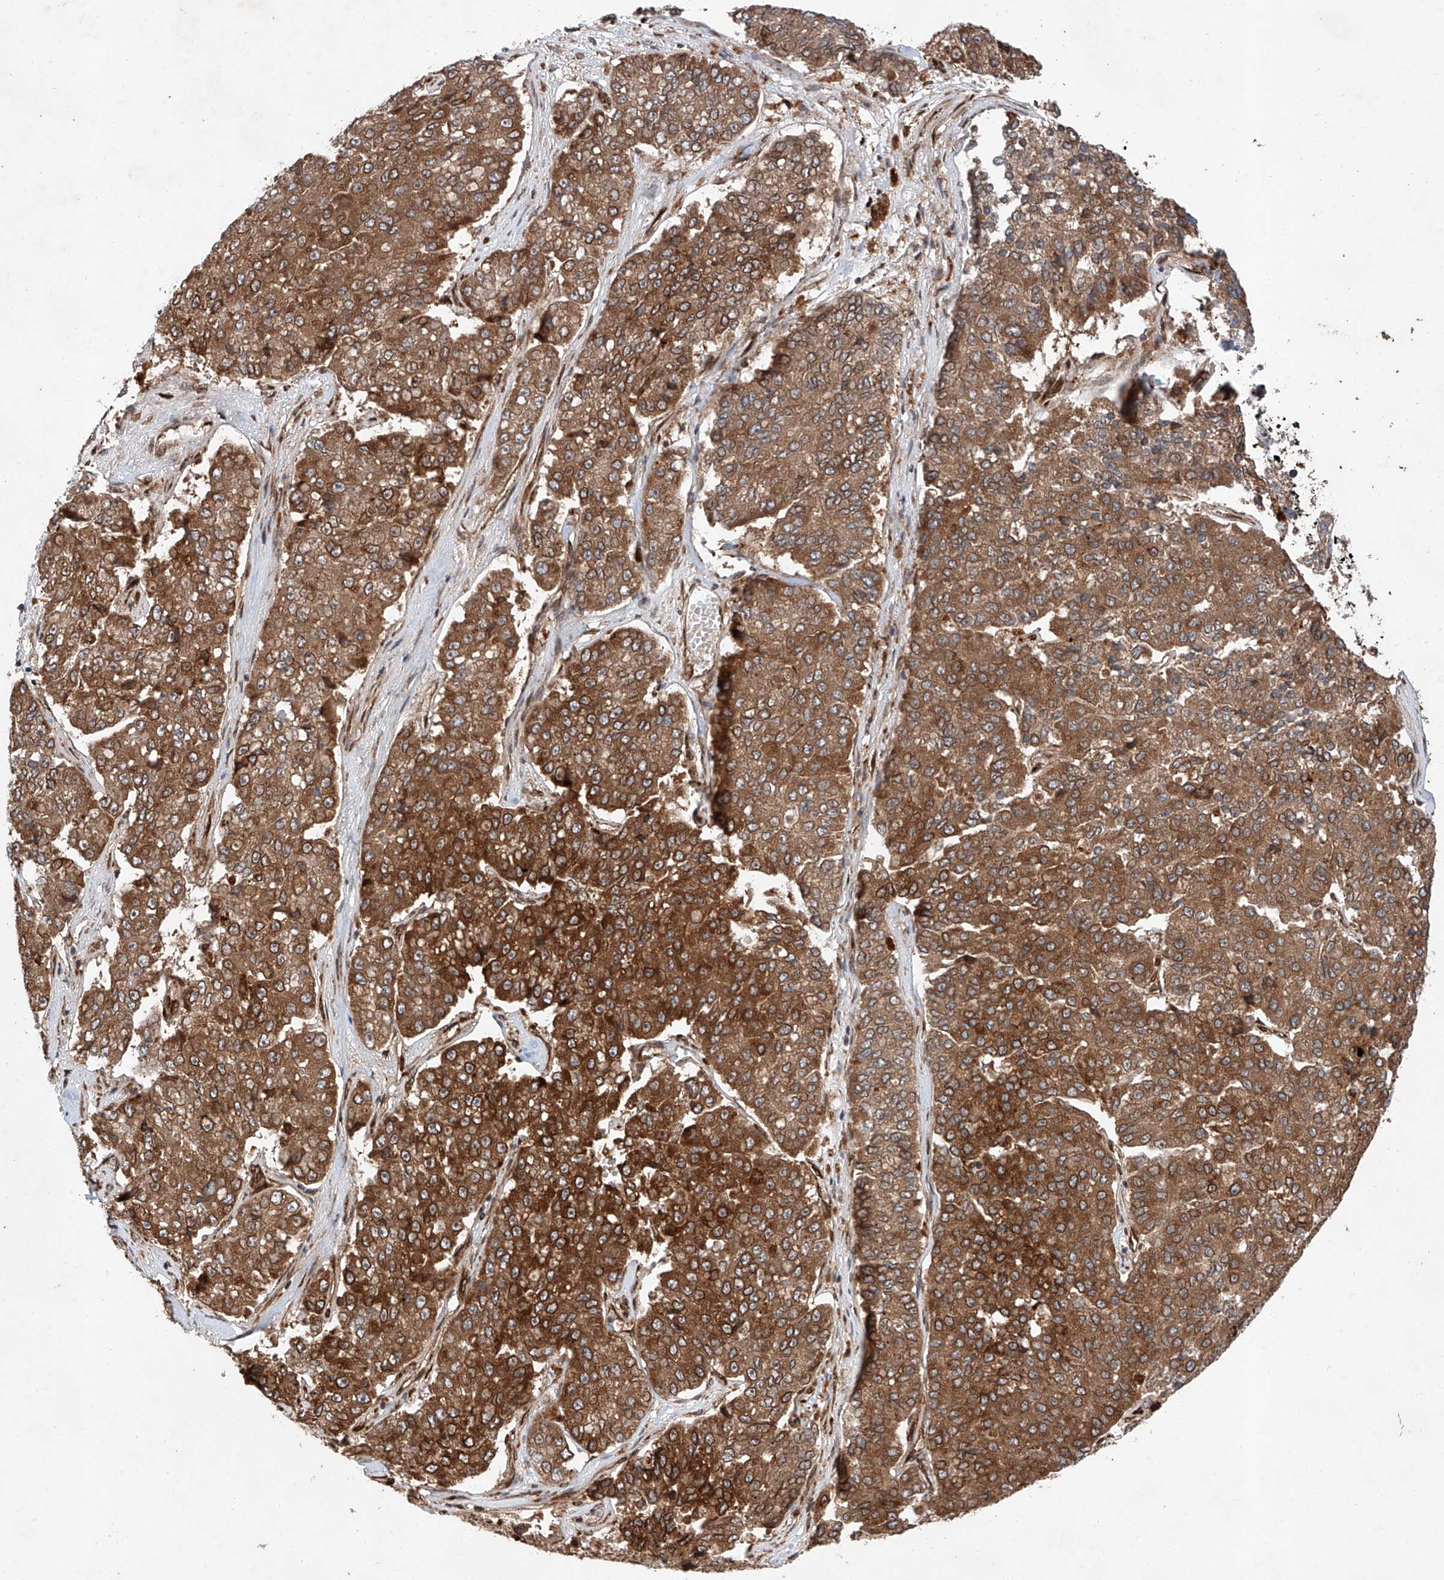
{"staining": {"intensity": "moderate", "quantity": ">75%", "location": "cytoplasmic/membranous"}, "tissue": "pancreatic cancer", "cell_type": "Tumor cells", "image_type": "cancer", "snomed": [{"axis": "morphology", "description": "Adenocarcinoma, NOS"}, {"axis": "topography", "description": "Pancreas"}], "caption": "Brown immunohistochemical staining in human pancreatic cancer (adenocarcinoma) reveals moderate cytoplasmic/membranous staining in about >75% of tumor cells.", "gene": "ZFP28", "patient": {"sex": "male", "age": 50}}